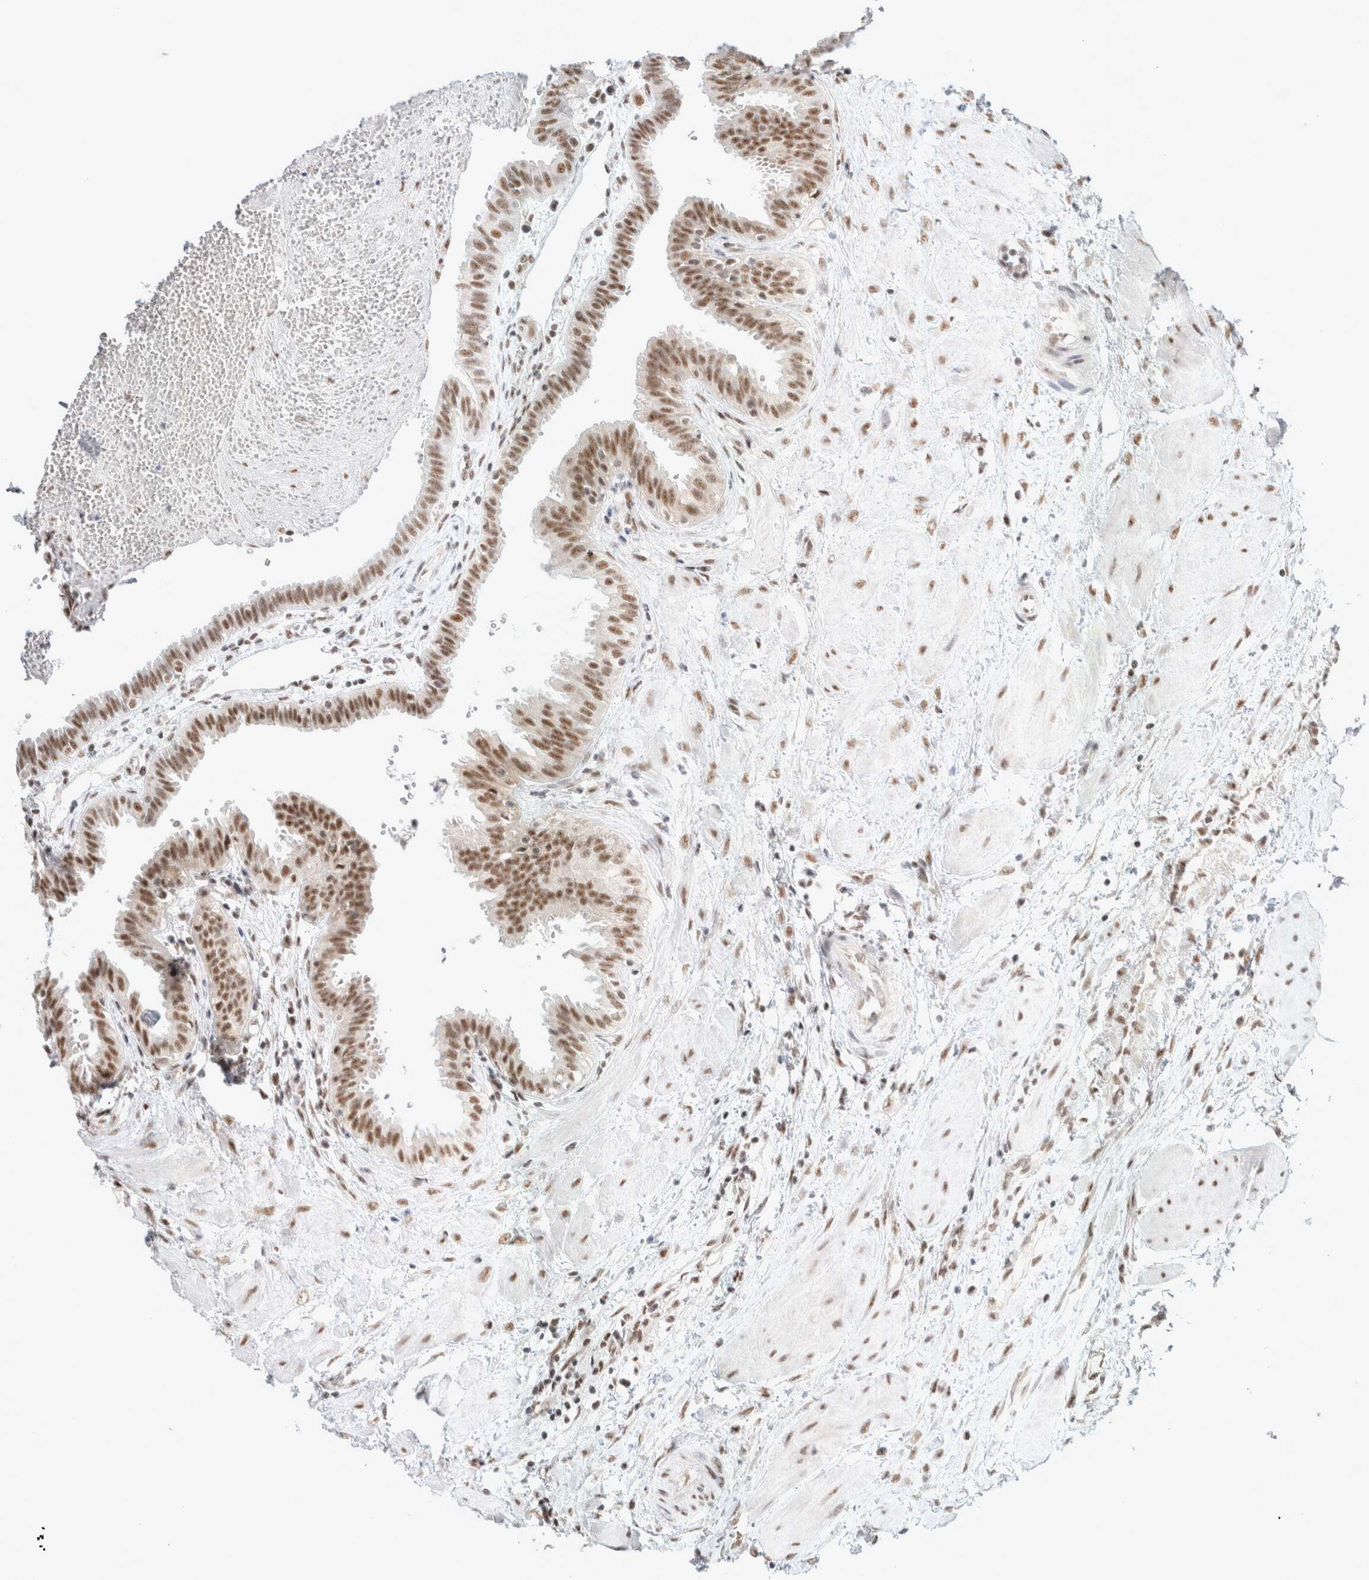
{"staining": {"intensity": "moderate", "quantity": ">75%", "location": "nuclear"}, "tissue": "fallopian tube", "cell_type": "Glandular cells", "image_type": "normal", "snomed": [{"axis": "morphology", "description": "Normal tissue, NOS"}, {"axis": "topography", "description": "Fallopian tube"}, {"axis": "topography", "description": "Placenta"}], "caption": "Glandular cells display moderate nuclear staining in about >75% of cells in unremarkable fallopian tube.", "gene": "TRMT12", "patient": {"sex": "female", "age": 32}}